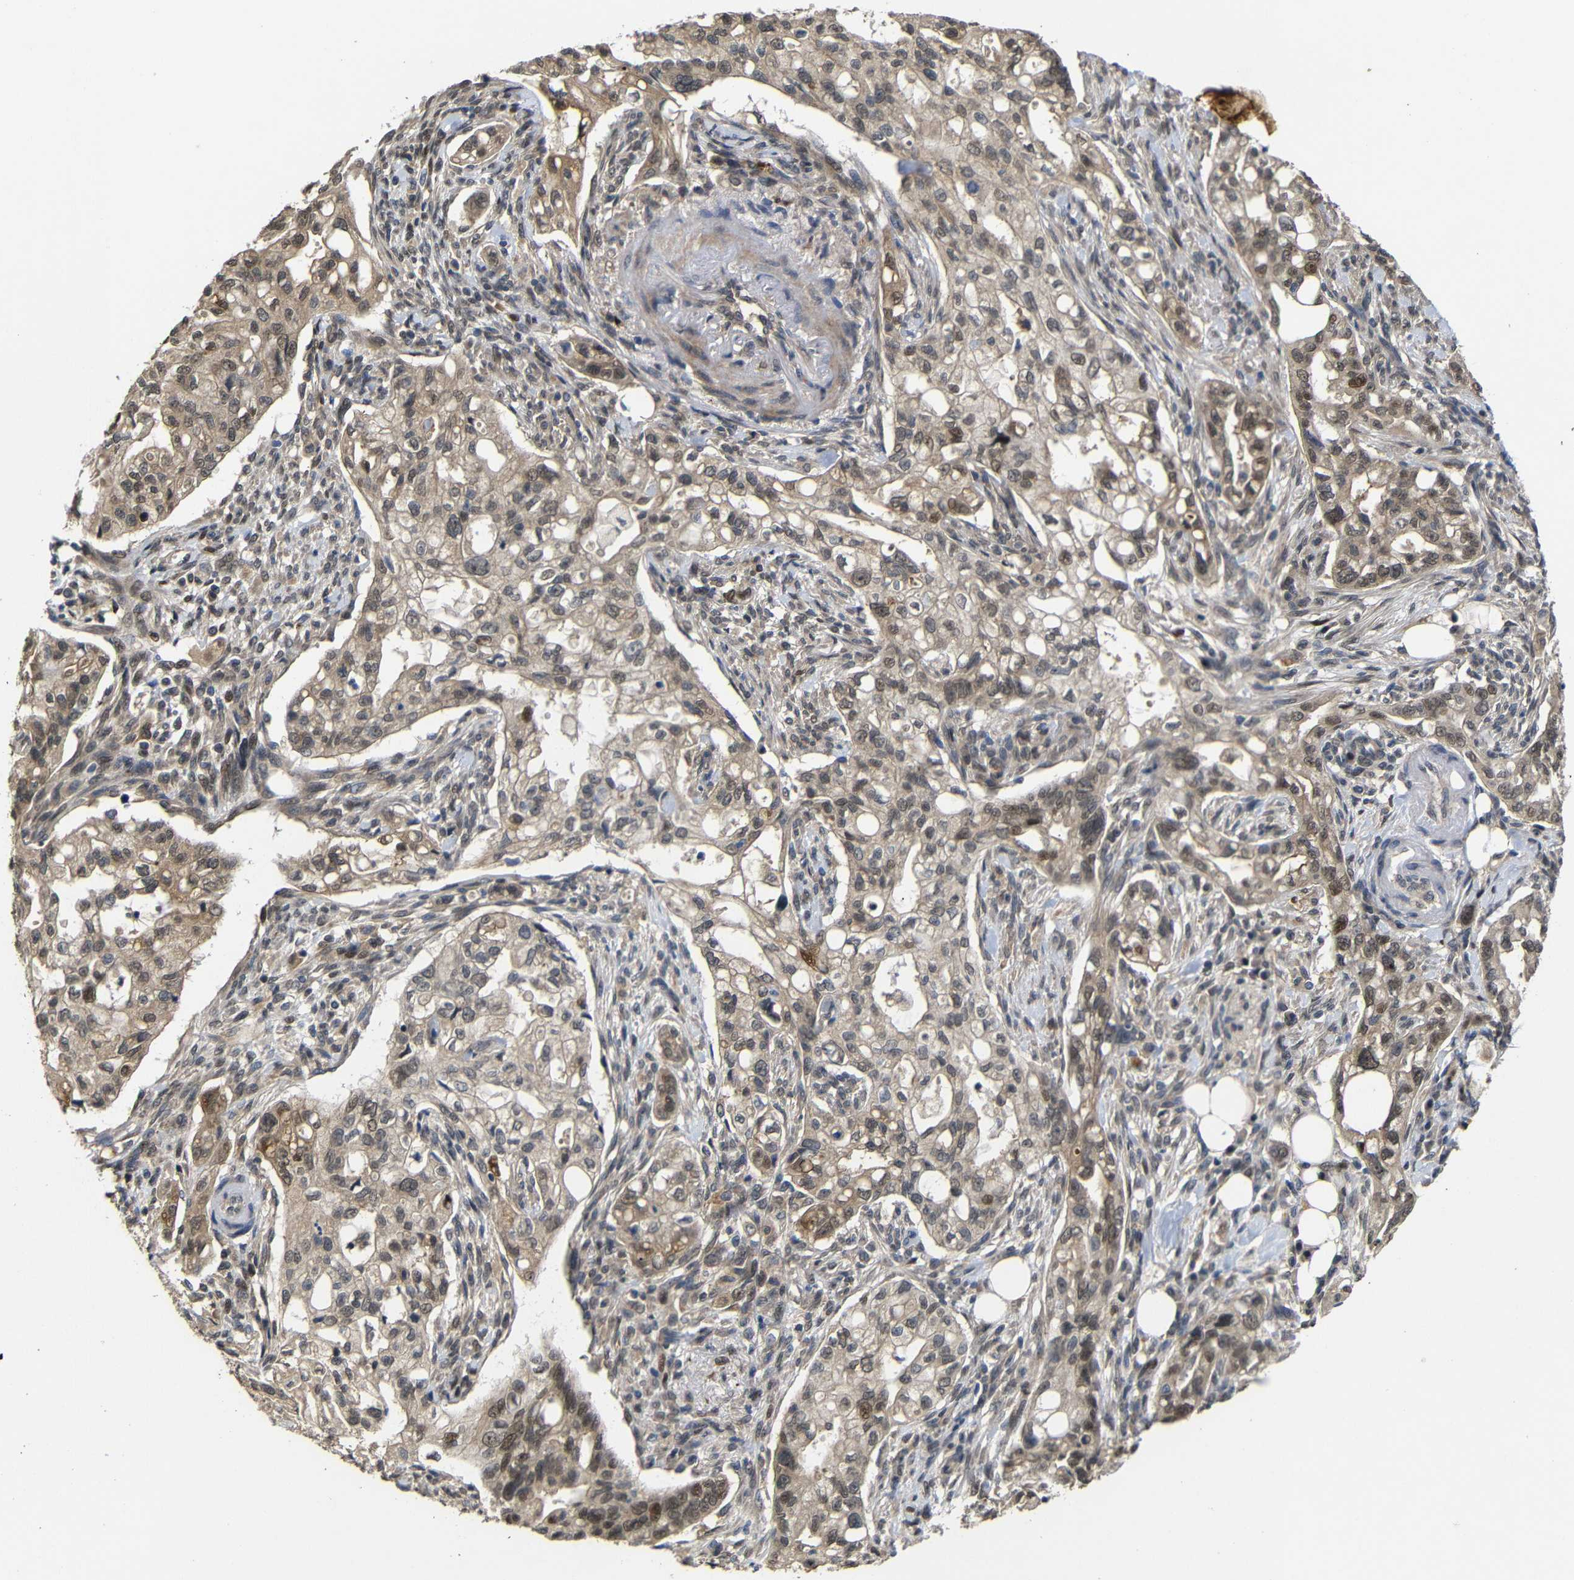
{"staining": {"intensity": "weak", "quantity": ">75%", "location": "cytoplasmic/membranous,nuclear"}, "tissue": "pancreatic cancer", "cell_type": "Tumor cells", "image_type": "cancer", "snomed": [{"axis": "morphology", "description": "Normal tissue, NOS"}, {"axis": "topography", "description": "Pancreas"}], "caption": "Weak cytoplasmic/membranous and nuclear protein positivity is appreciated in about >75% of tumor cells in pancreatic cancer. (DAB (3,3'-diaminobenzidine) IHC with brightfield microscopy, high magnification).", "gene": "ATG12", "patient": {"sex": "male", "age": 42}}